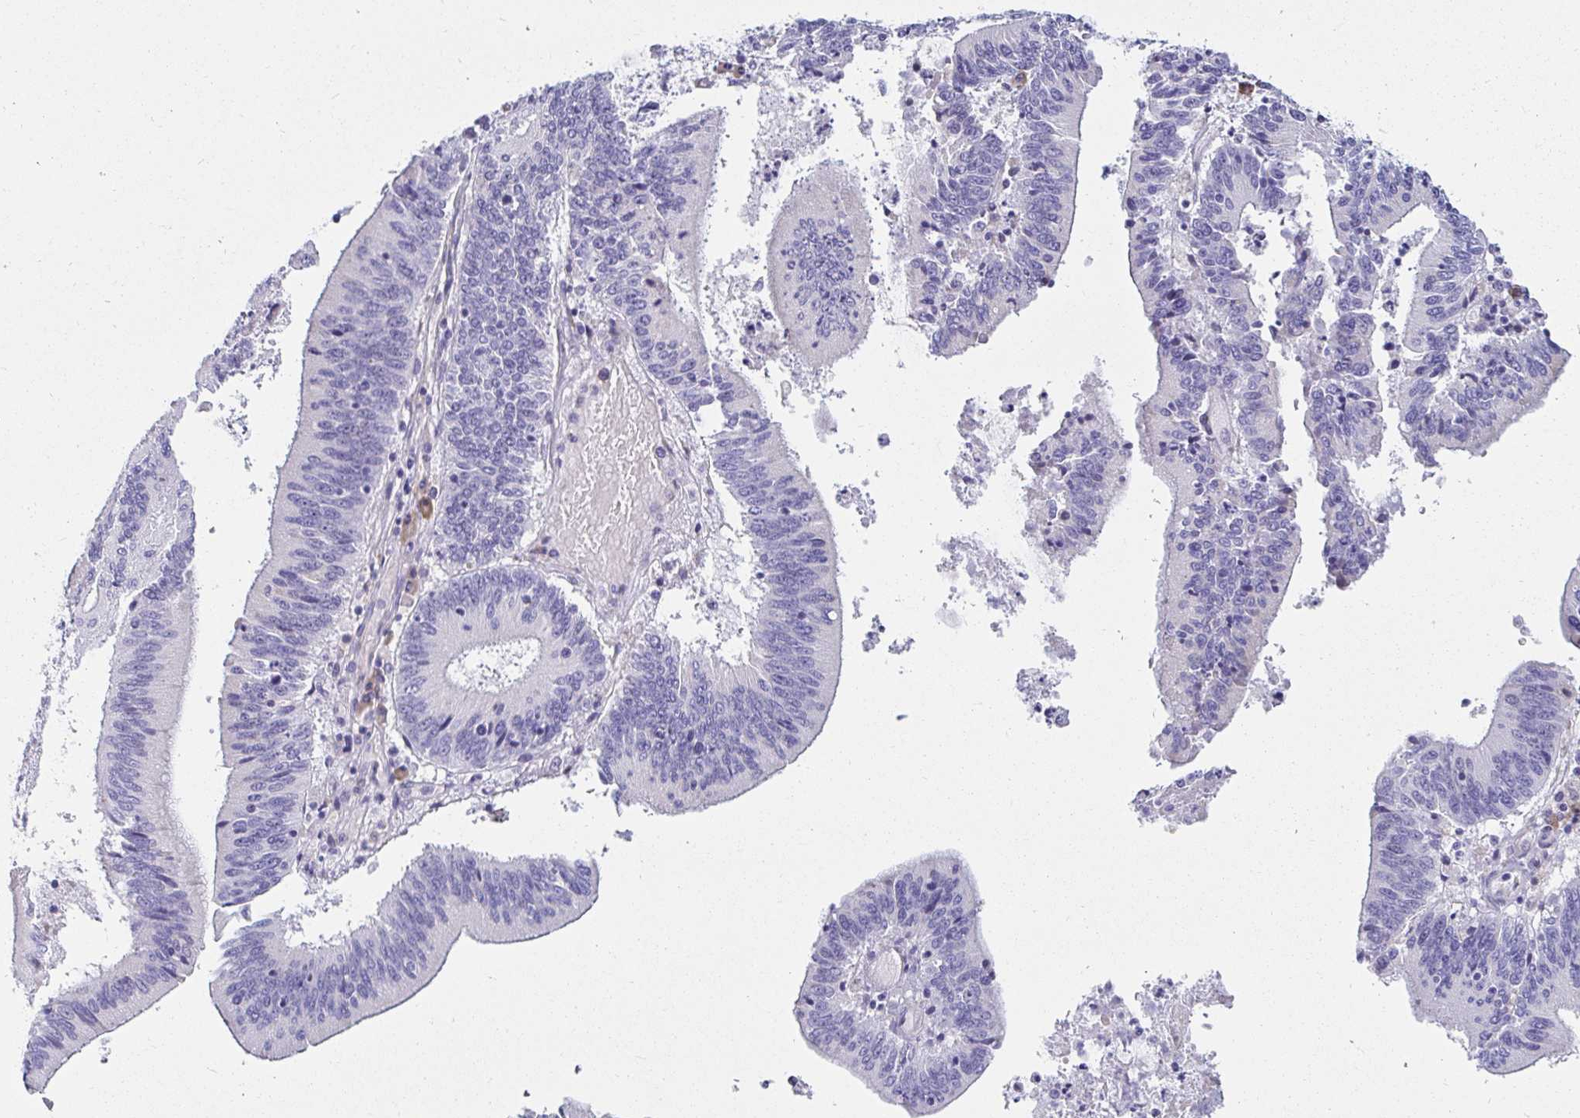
{"staining": {"intensity": "negative", "quantity": "none", "location": "none"}, "tissue": "stomach cancer", "cell_type": "Tumor cells", "image_type": "cancer", "snomed": [{"axis": "morphology", "description": "Adenocarcinoma, NOS"}, {"axis": "topography", "description": "Stomach, upper"}], "caption": "IHC histopathology image of human adenocarcinoma (stomach) stained for a protein (brown), which exhibits no expression in tumor cells.", "gene": "C4orf17", "patient": {"sex": "male", "age": 68}}